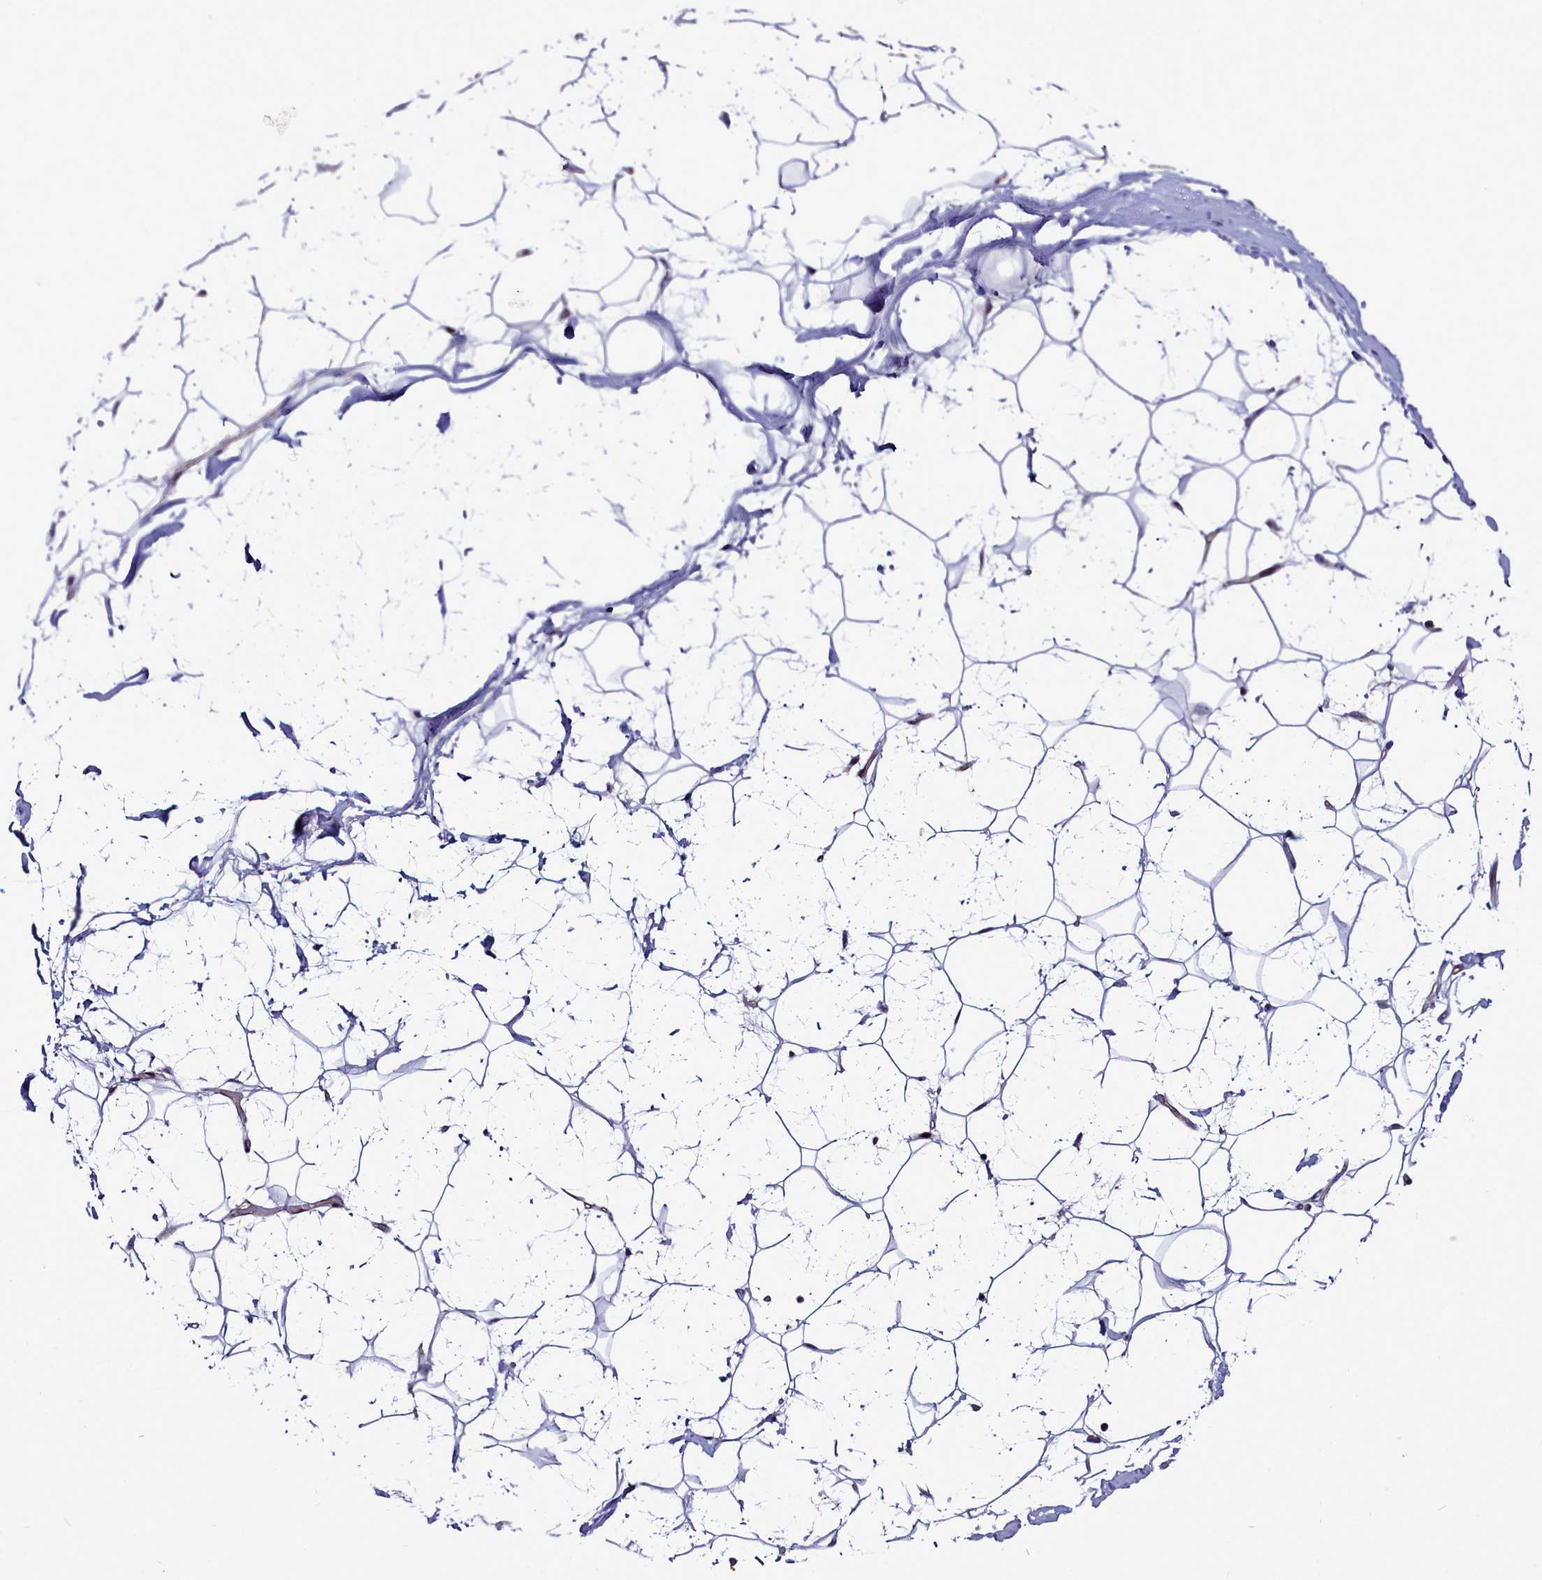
{"staining": {"intensity": "negative", "quantity": "none", "location": "none"}, "tissue": "adipose tissue", "cell_type": "Adipocytes", "image_type": "normal", "snomed": [{"axis": "morphology", "description": "Normal tissue, NOS"}, {"axis": "topography", "description": "Breast"}], "caption": "Adipocytes are negative for brown protein staining in benign adipose tissue. (DAB immunohistochemistry (IHC), high magnification).", "gene": "BCAR1", "patient": {"sex": "female", "age": 26}}